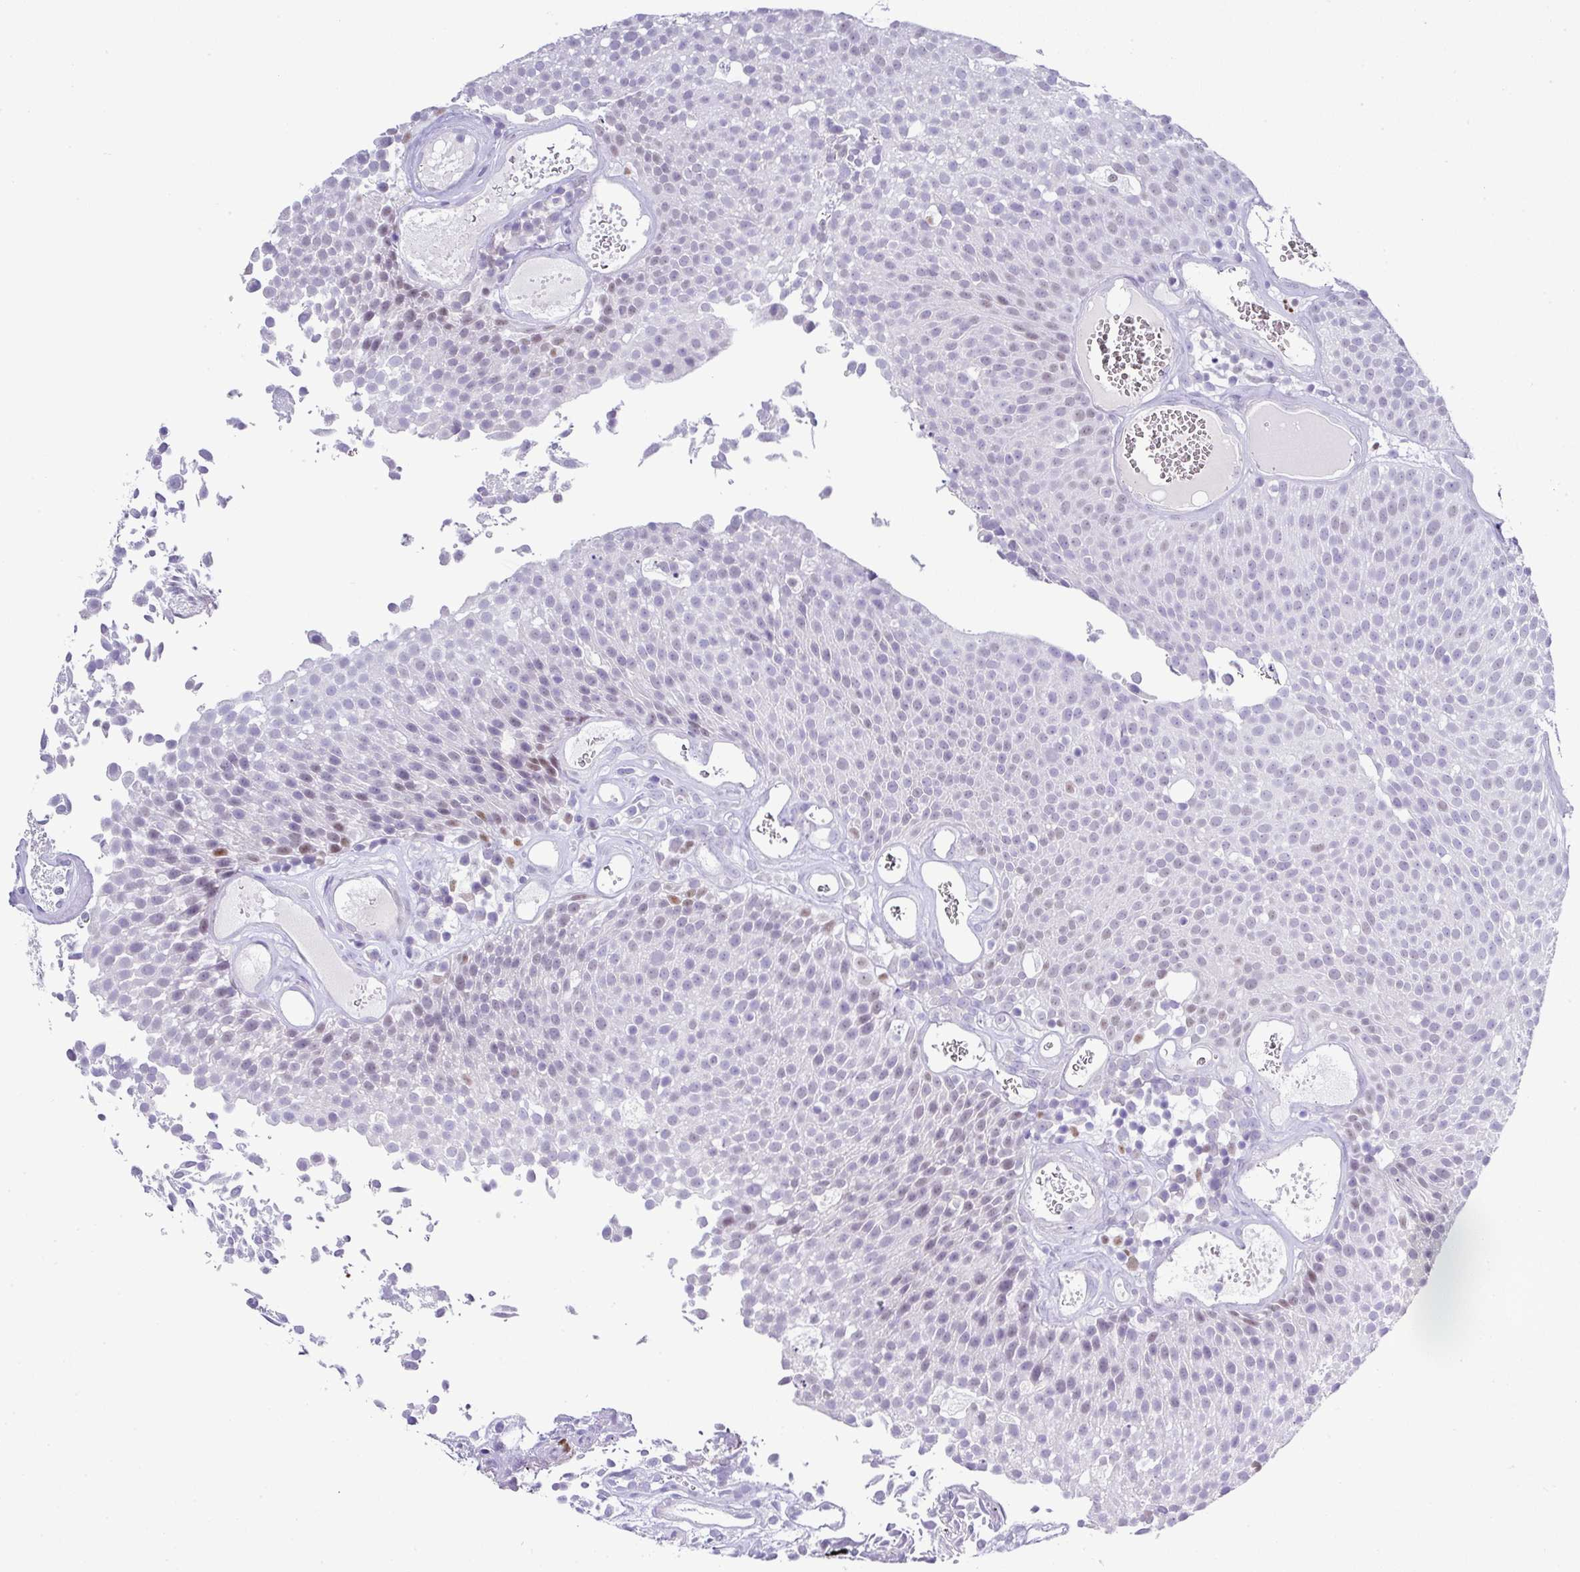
{"staining": {"intensity": "weak", "quantity": "<25%", "location": "nuclear"}, "tissue": "urothelial cancer", "cell_type": "Tumor cells", "image_type": "cancer", "snomed": [{"axis": "morphology", "description": "Urothelial carcinoma, Low grade"}, {"axis": "topography", "description": "Urinary bladder"}], "caption": "DAB (3,3'-diaminobenzidine) immunohistochemical staining of urothelial carcinoma (low-grade) exhibits no significant positivity in tumor cells.", "gene": "BCL11A", "patient": {"sex": "female", "age": 79}}